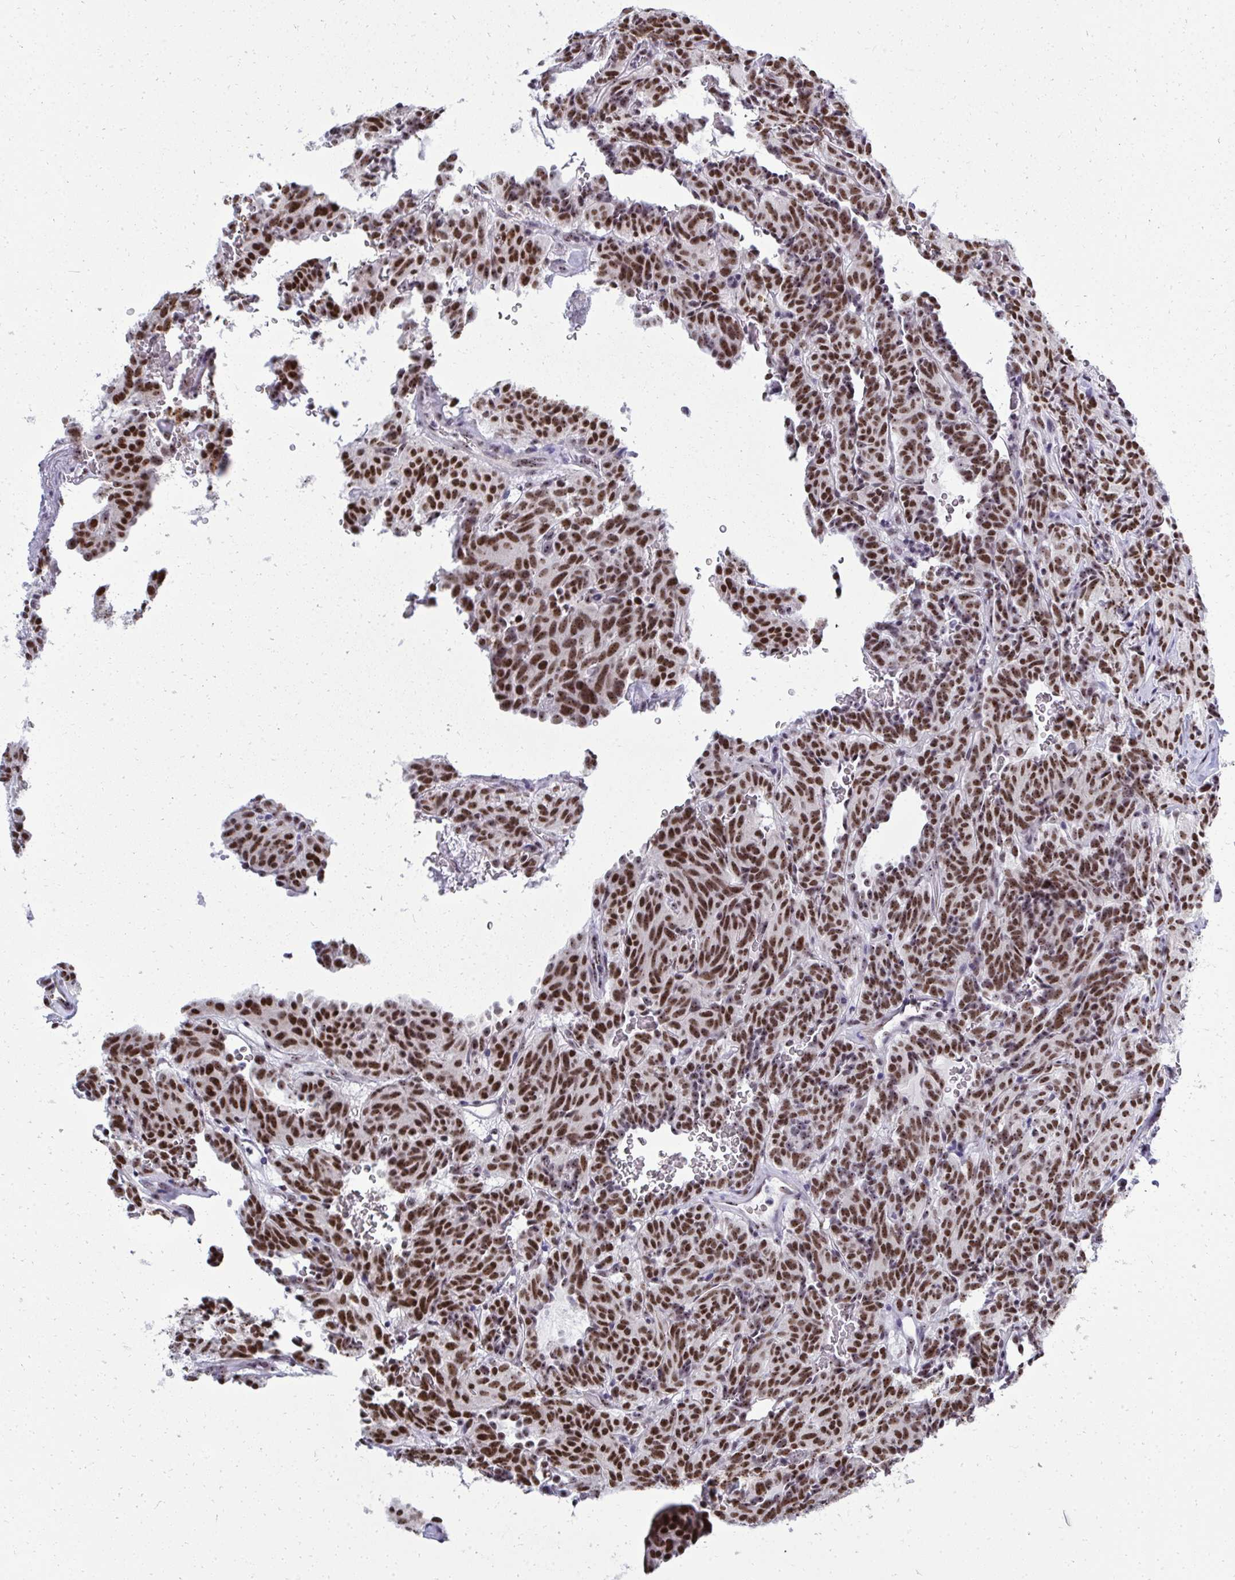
{"staining": {"intensity": "strong", "quantity": ">75%", "location": "nuclear"}, "tissue": "carcinoid", "cell_type": "Tumor cells", "image_type": "cancer", "snomed": [{"axis": "morphology", "description": "Carcinoid, malignant, NOS"}, {"axis": "topography", "description": "Lung"}], "caption": "Immunohistochemical staining of carcinoid (malignant) shows high levels of strong nuclear protein positivity in approximately >75% of tumor cells.", "gene": "SIRT7", "patient": {"sex": "female", "age": 61}}